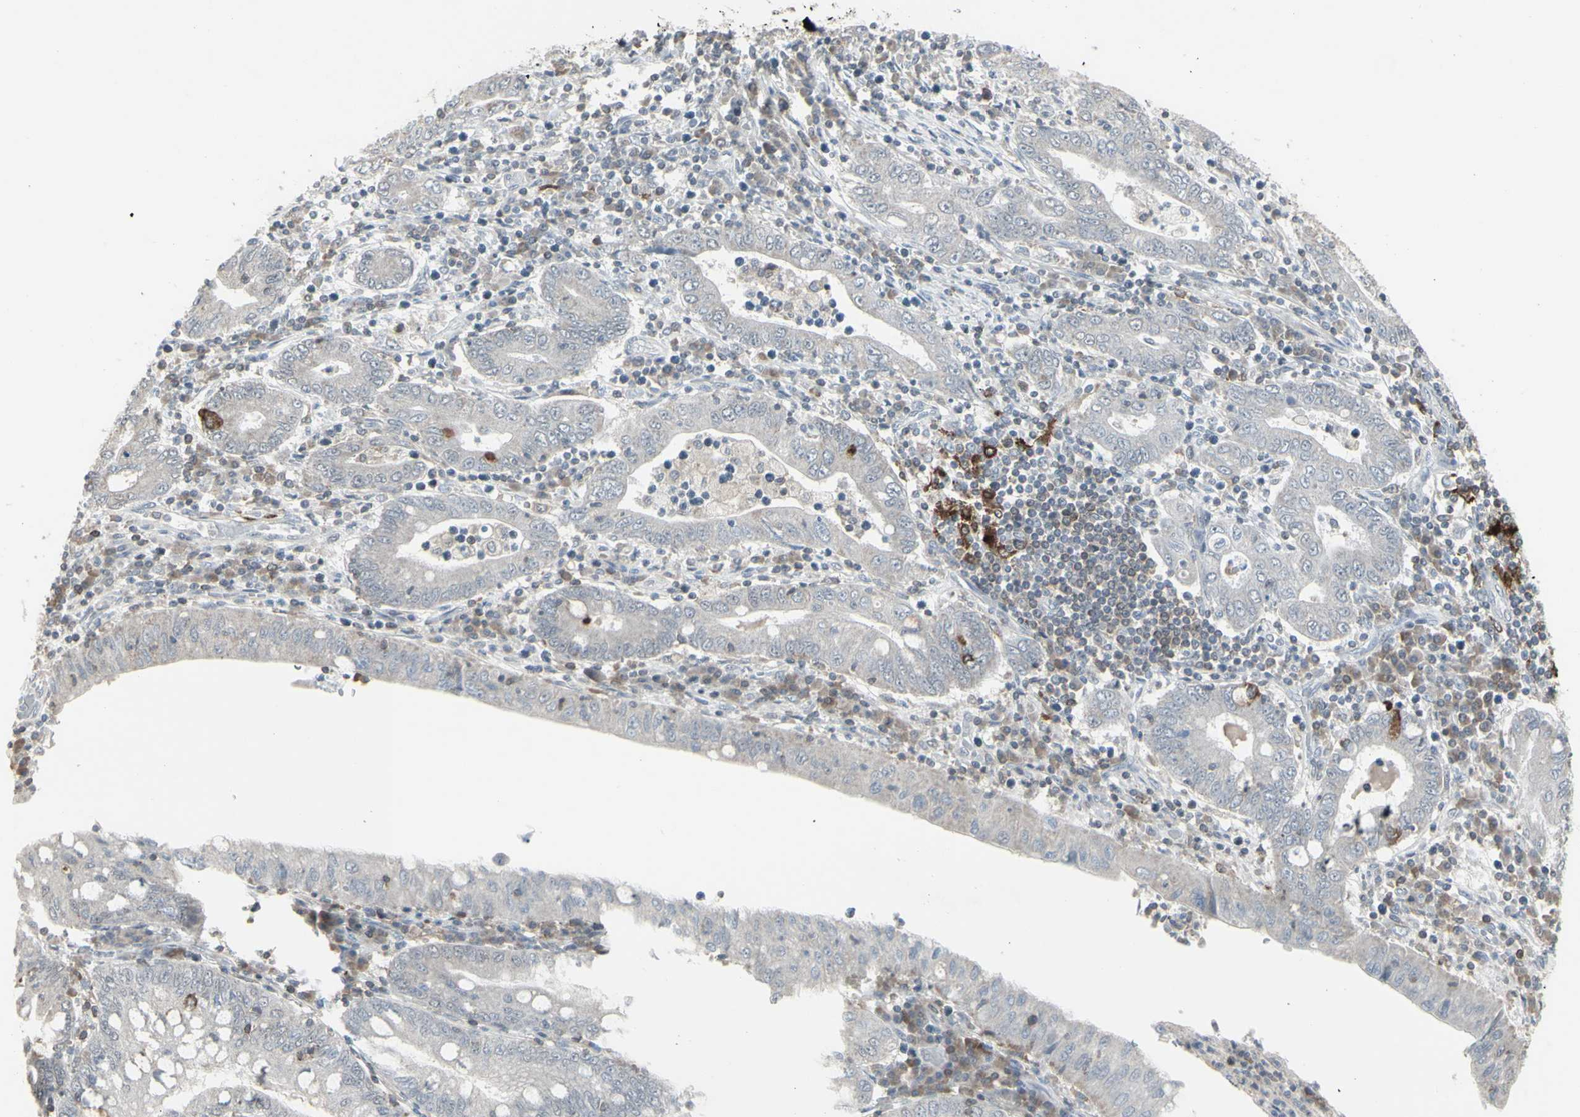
{"staining": {"intensity": "negative", "quantity": "none", "location": "none"}, "tissue": "stomach cancer", "cell_type": "Tumor cells", "image_type": "cancer", "snomed": [{"axis": "morphology", "description": "Normal tissue, NOS"}, {"axis": "morphology", "description": "Adenocarcinoma, NOS"}, {"axis": "topography", "description": "Esophagus"}, {"axis": "topography", "description": "Stomach, upper"}, {"axis": "topography", "description": "Peripheral nerve tissue"}], "caption": "High magnification brightfield microscopy of stomach cancer (adenocarcinoma) stained with DAB (brown) and counterstained with hematoxylin (blue): tumor cells show no significant positivity. Brightfield microscopy of immunohistochemistry (IHC) stained with DAB (brown) and hematoxylin (blue), captured at high magnification.", "gene": "SAMSN1", "patient": {"sex": "male", "age": 62}}